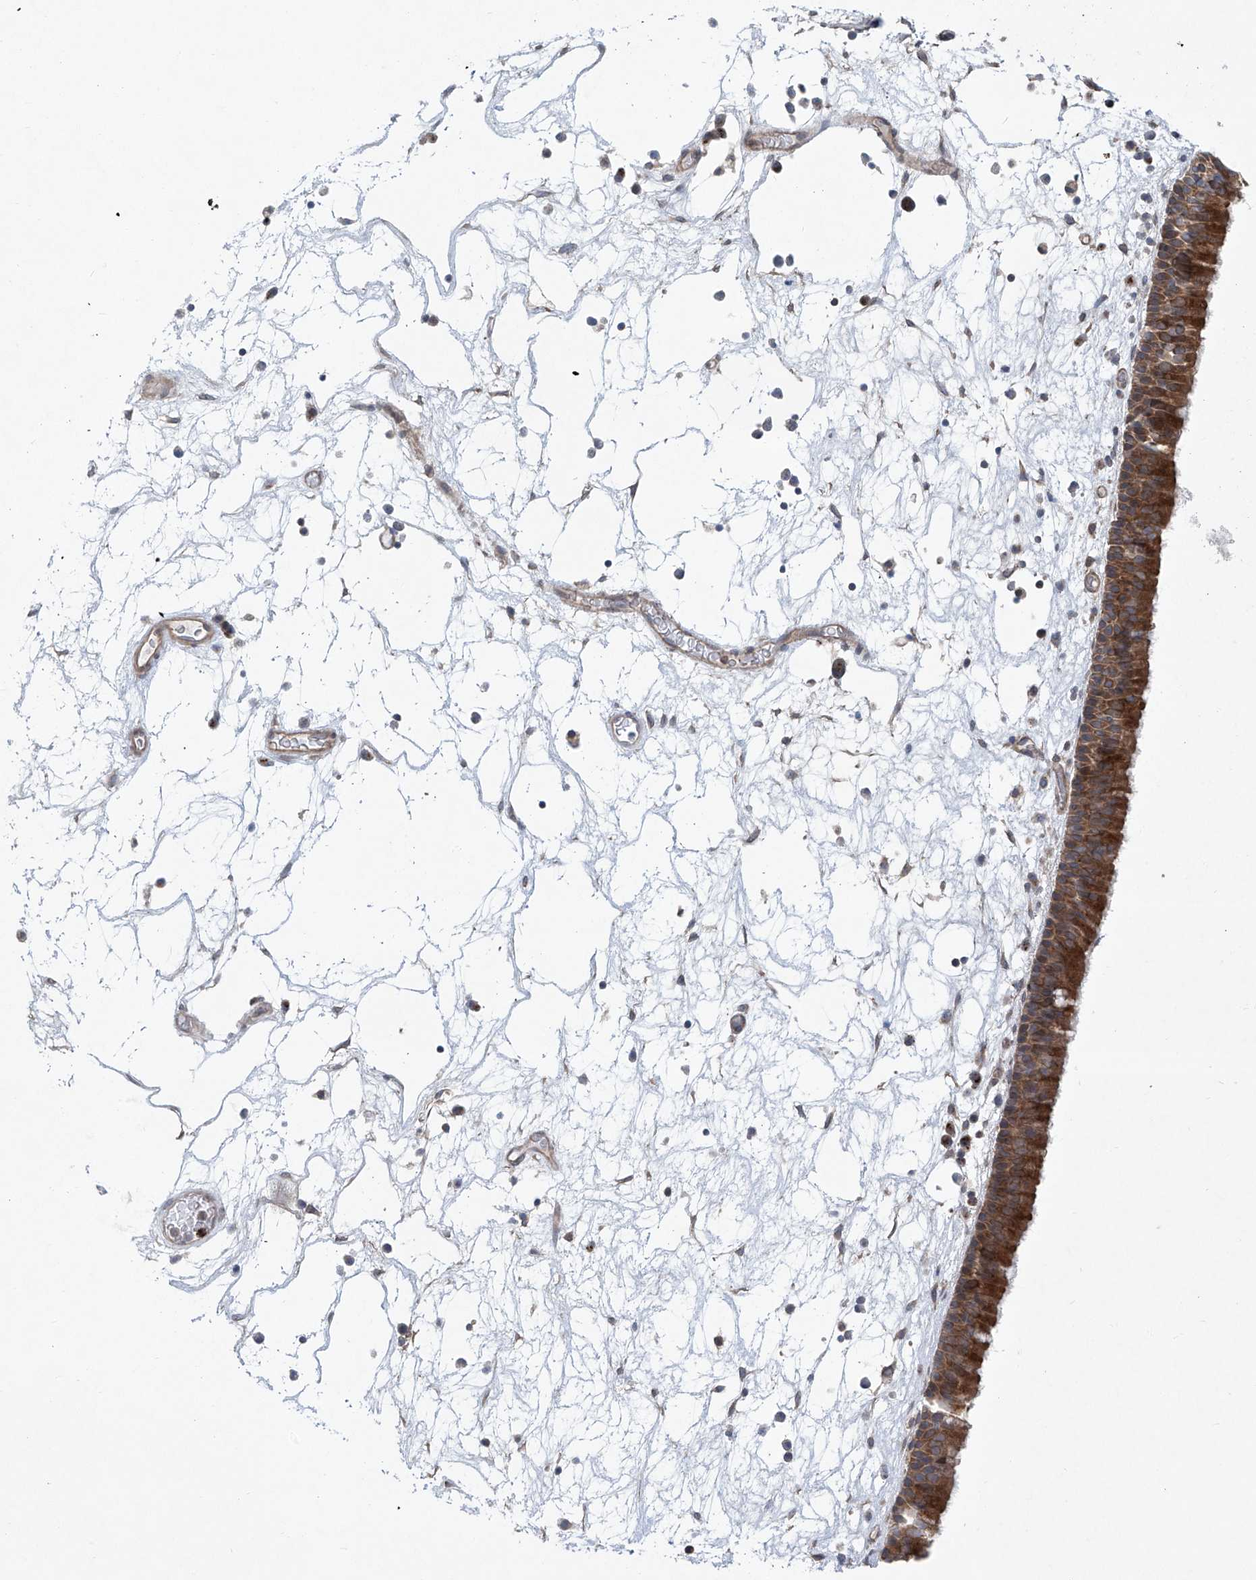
{"staining": {"intensity": "strong", "quantity": ">75%", "location": "cytoplasmic/membranous"}, "tissue": "nasopharynx", "cell_type": "Respiratory epithelial cells", "image_type": "normal", "snomed": [{"axis": "morphology", "description": "Normal tissue, NOS"}, {"axis": "morphology", "description": "Inflammation, NOS"}, {"axis": "morphology", "description": "Malignant melanoma, Metastatic site"}, {"axis": "topography", "description": "Nasopharynx"}], "caption": "Immunohistochemistry (IHC) staining of normal nasopharynx, which exhibits high levels of strong cytoplasmic/membranous staining in about >75% of respiratory epithelial cells indicating strong cytoplasmic/membranous protein staining. The staining was performed using DAB (brown) for protein detection and nuclei were counterstained in hematoxylin (blue).", "gene": "KLC4", "patient": {"sex": "male", "age": 70}}